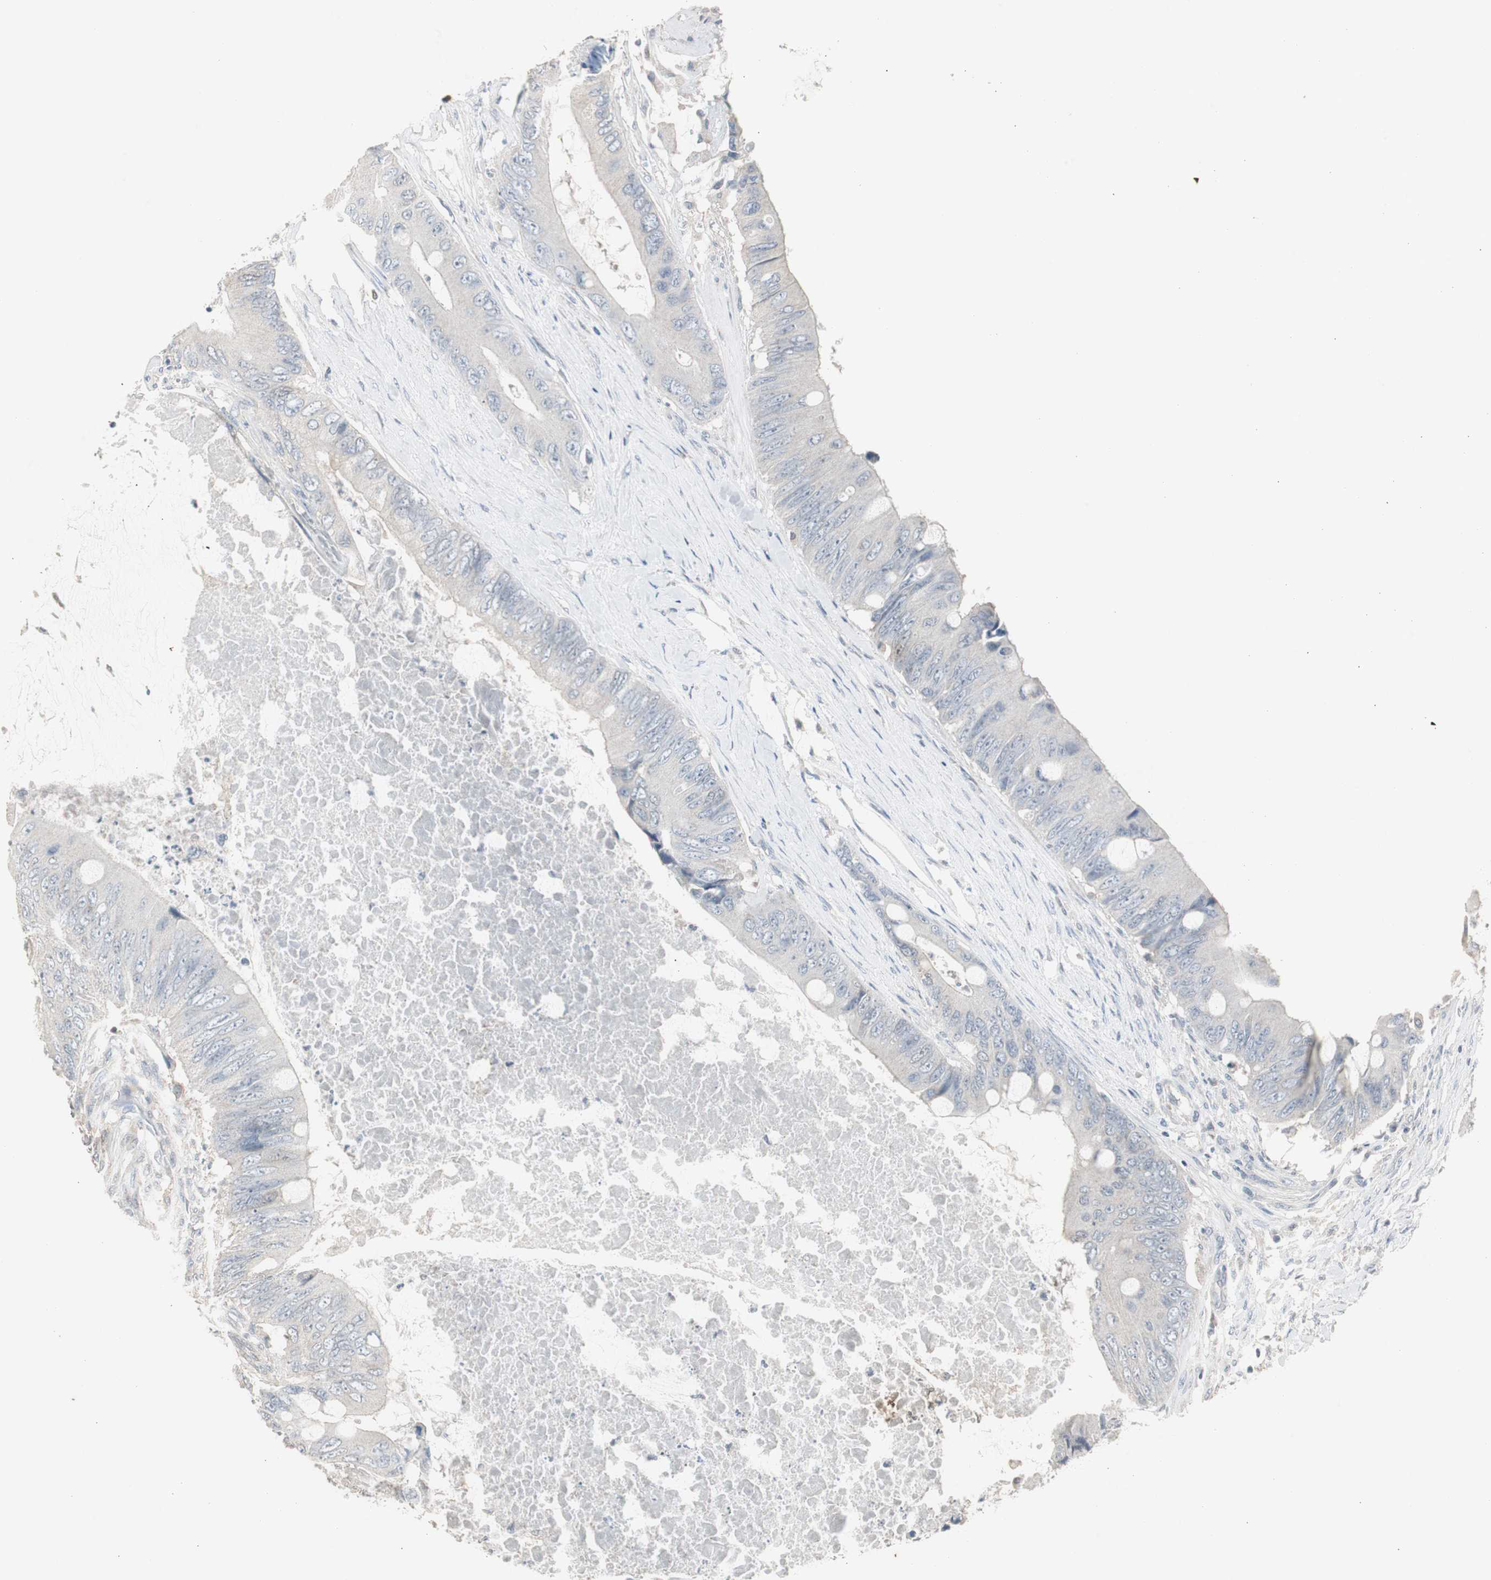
{"staining": {"intensity": "negative", "quantity": "none", "location": "none"}, "tissue": "colorectal cancer", "cell_type": "Tumor cells", "image_type": "cancer", "snomed": [{"axis": "morphology", "description": "Adenocarcinoma, NOS"}, {"axis": "topography", "description": "Rectum"}], "caption": "This photomicrograph is of adenocarcinoma (colorectal) stained with IHC to label a protein in brown with the nuclei are counter-stained blue. There is no staining in tumor cells.", "gene": "TK1", "patient": {"sex": "female", "age": 77}}